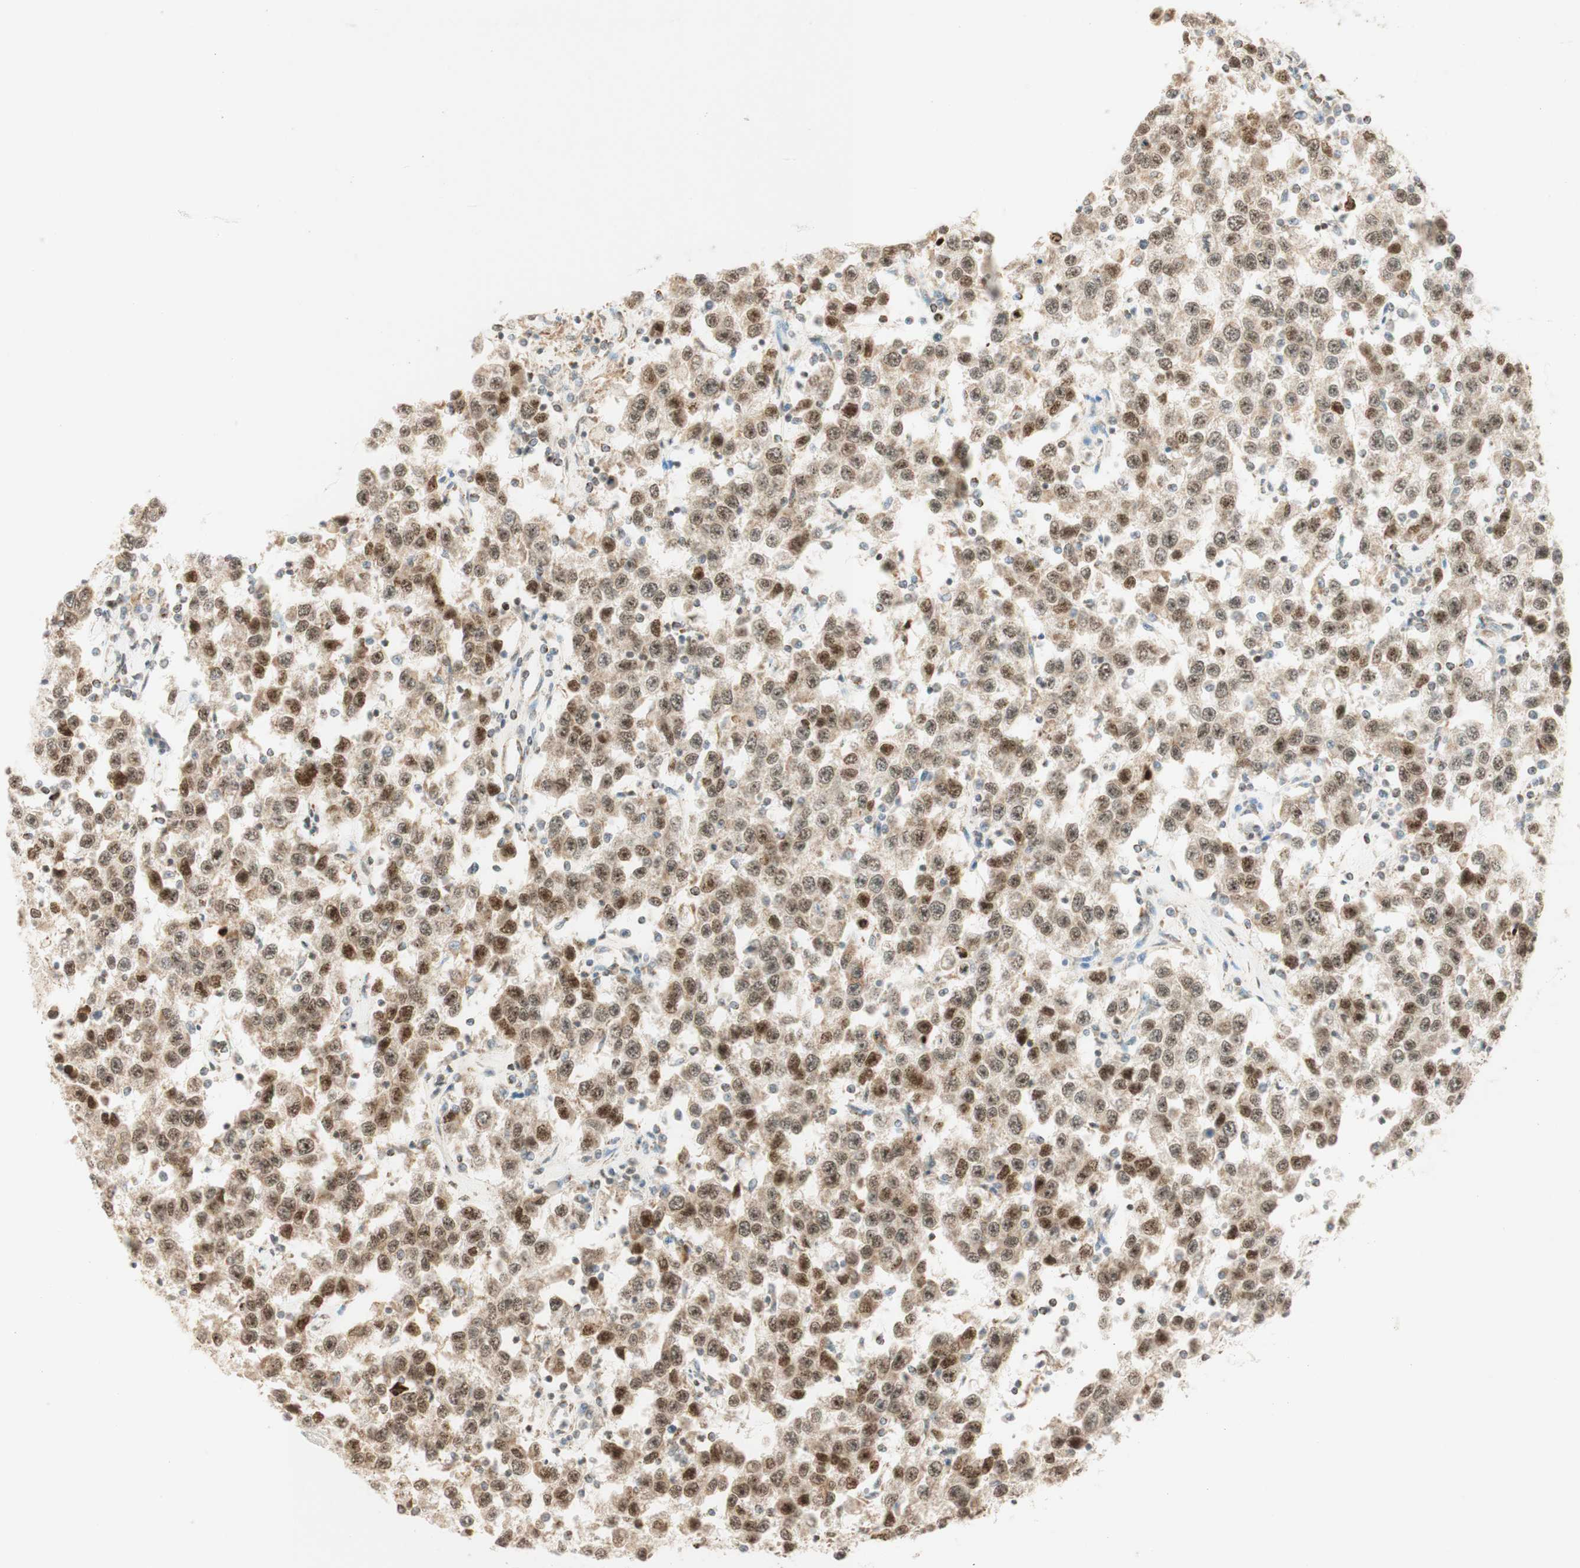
{"staining": {"intensity": "moderate", "quantity": ">75%", "location": "nuclear"}, "tissue": "testis cancer", "cell_type": "Tumor cells", "image_type": "cancer", "snomed": [{"axis": "morphology", "description": "Seminoma, NOS"}, {"axis": "topography", "description": "Testis"}], "caption": "IHC photomicrograph of neoplastic tissue: human testis cancer stained using immunohistochemistry (IHC) demonstrates medium levels of moderate protein expression localized specifically in the nuclear of tumor cells, appearing as a nuclear brown color.", "gene": "ZNF782", "patient": {"sex": "male", "age": 41}}